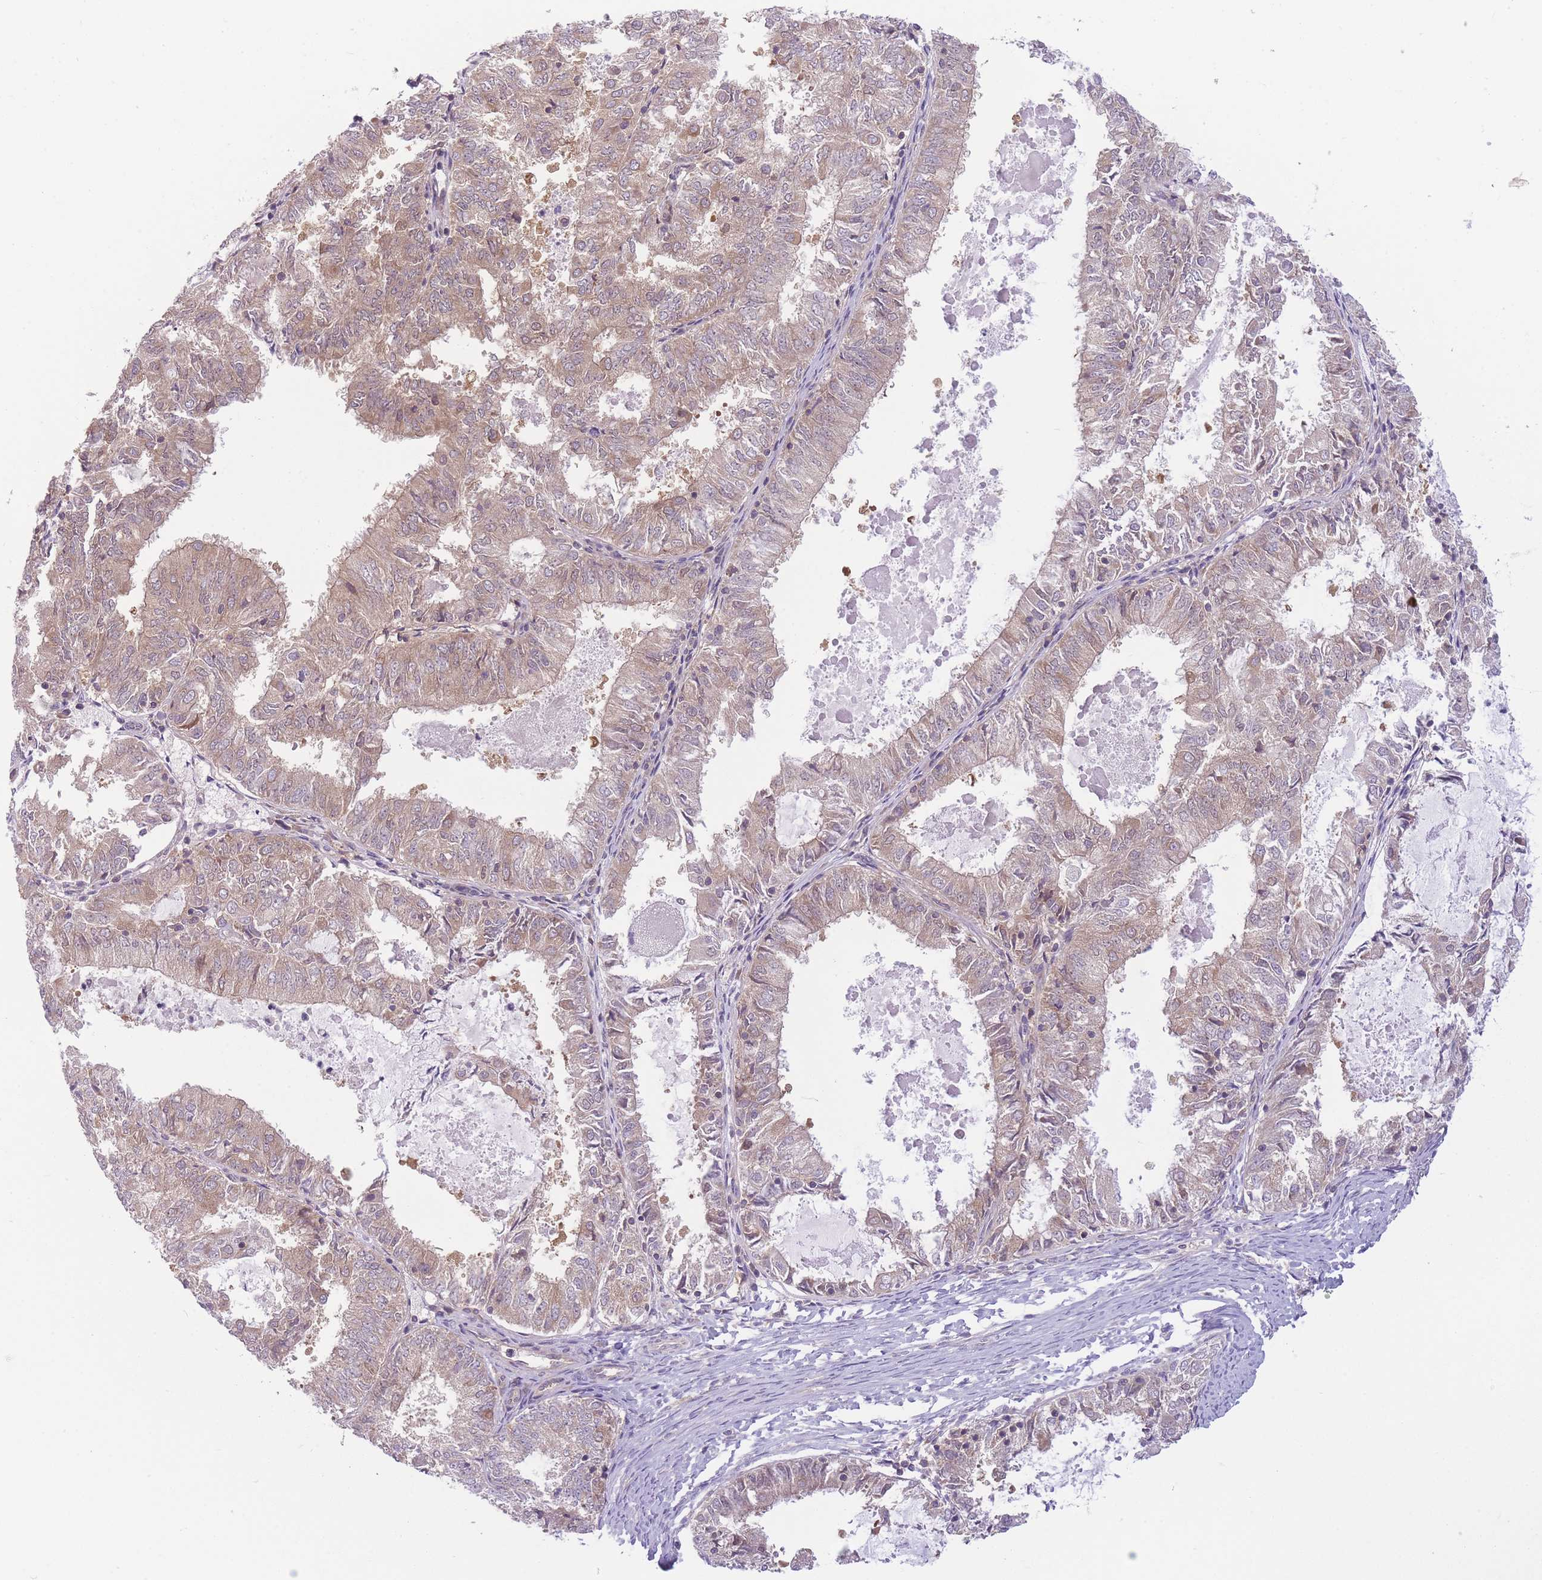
{"staining": {"intensity": "weak", "quantity": "25%-75%", "location": "cytoplasmic/membranous"}, "tissue": "endometrial cancer", "cell_type": "Tumor cells", "image_type": "cancer", "snomed": [{"axis": "morphology", "description": "Adenocarcinoma, NOS"}, {"axis": "topography", "description": "Endometrium"}], "caption": "Protein positivity by immunohistochemistry (IHC) exhibits weak cytoplasmic/membranous staining in approximately 25%-75% of tumor cells in endometrial cancer (adenocarcinoma). (DAB (3,3'-diaminobenzidine) IHC with brightfield microscopy, high magnification).", "gene": "PFDN6", "patient": {"sex": "female", "age": 57}}